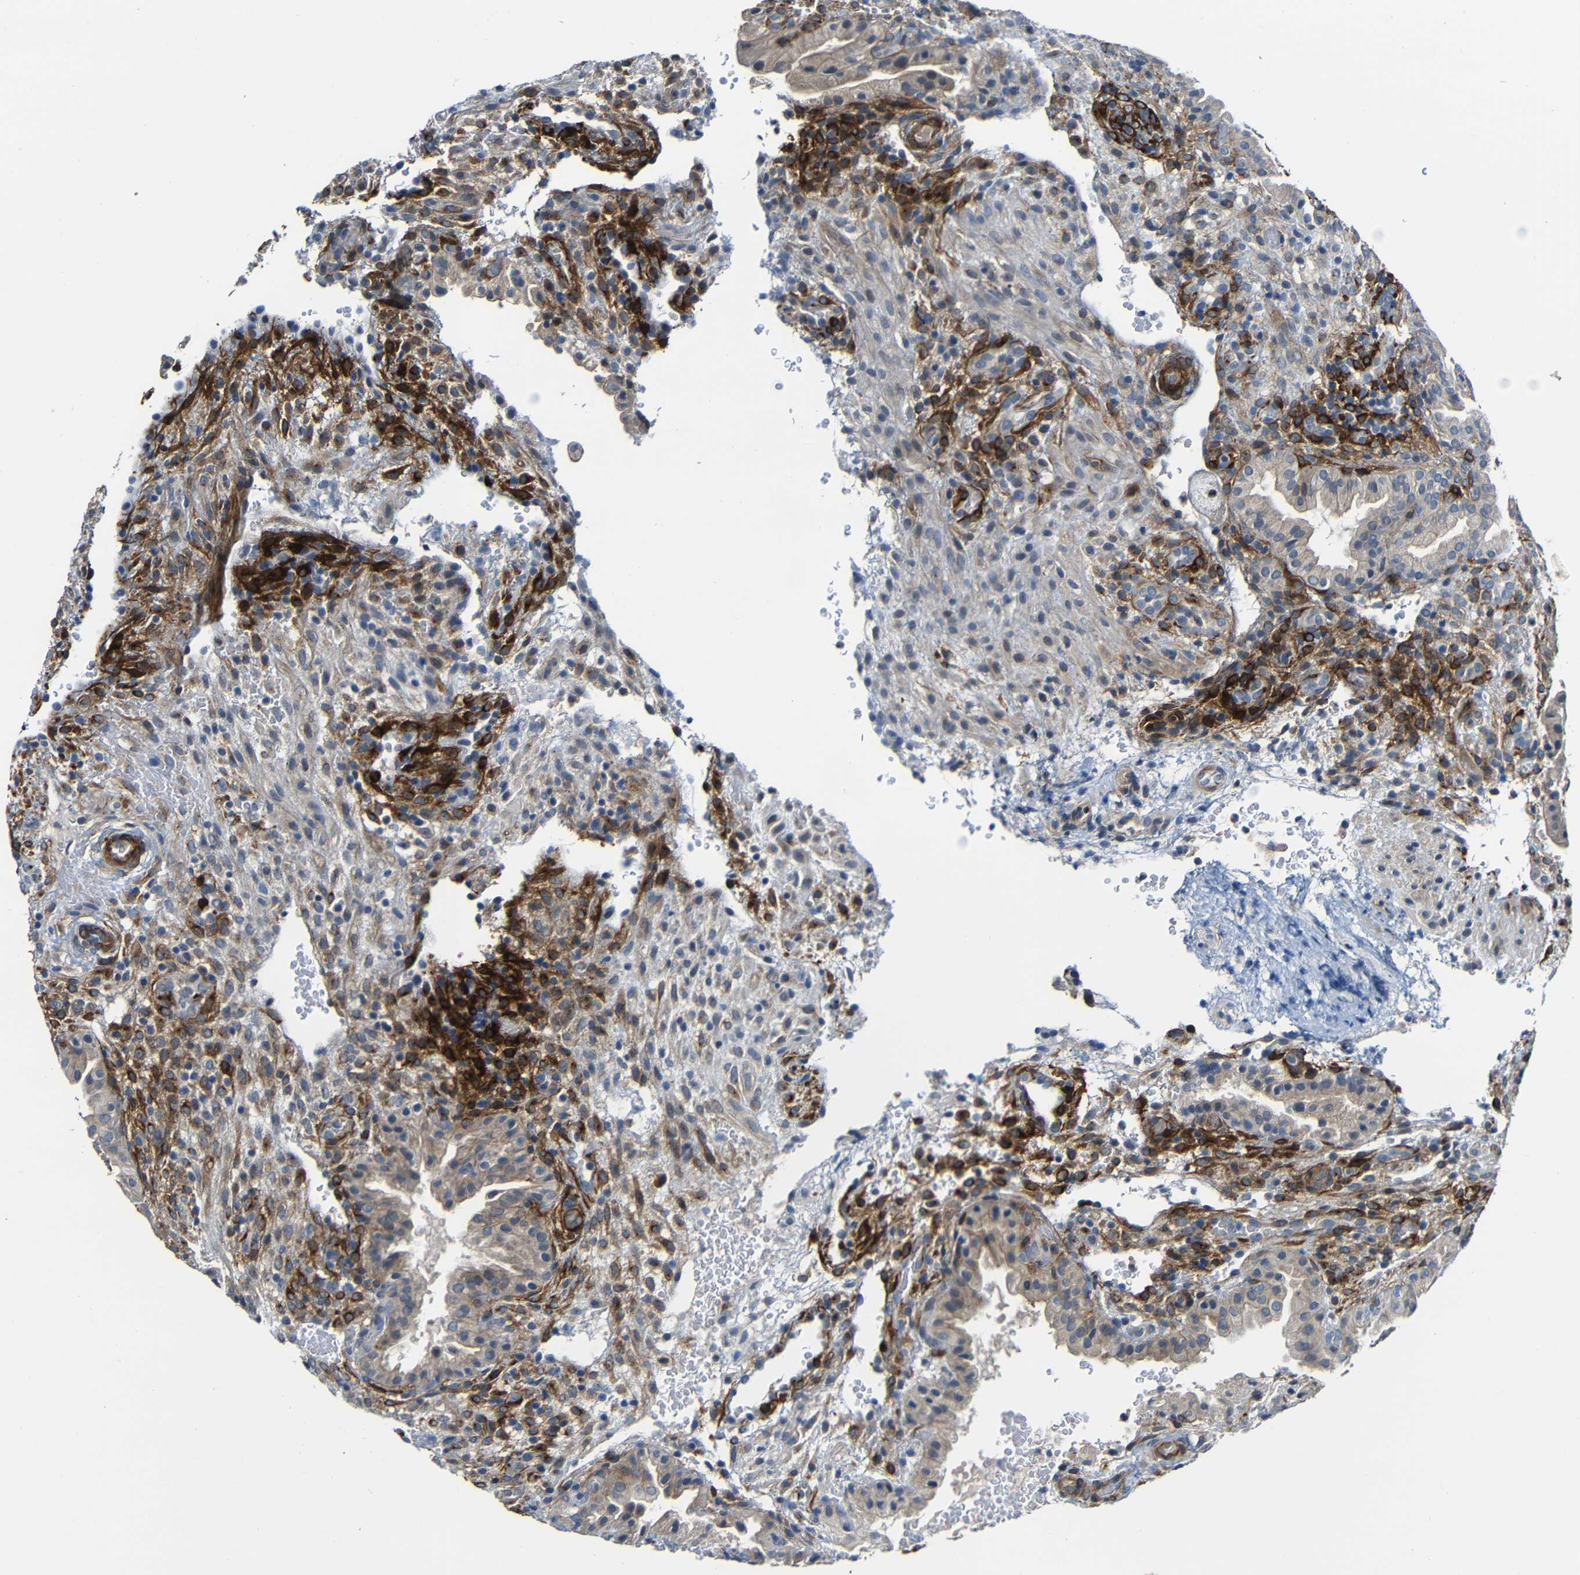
{"staining": {"intensity": "strong", "quantity": ">75%", "location": "cytoplasmic/membranous"}, "tissue": "placenta", "cell_type": "Decidual cells", "image_type": "normal", "snomed": [{"axis": "morphology", "description": "Normal tissue, NOS"}, {"axis": "topography", "description": "Placenta"}], "caption": "This micrograph exhibits normal placenta stained with immunohistochemistry to label a protein in brown. The cytoplasmic/membranous of decidual cells show strong positivity for the protein. Nuclei are counter-stained blue.", "gene": "DCLK1", "patient": {"sex": "female", "age": 19}}